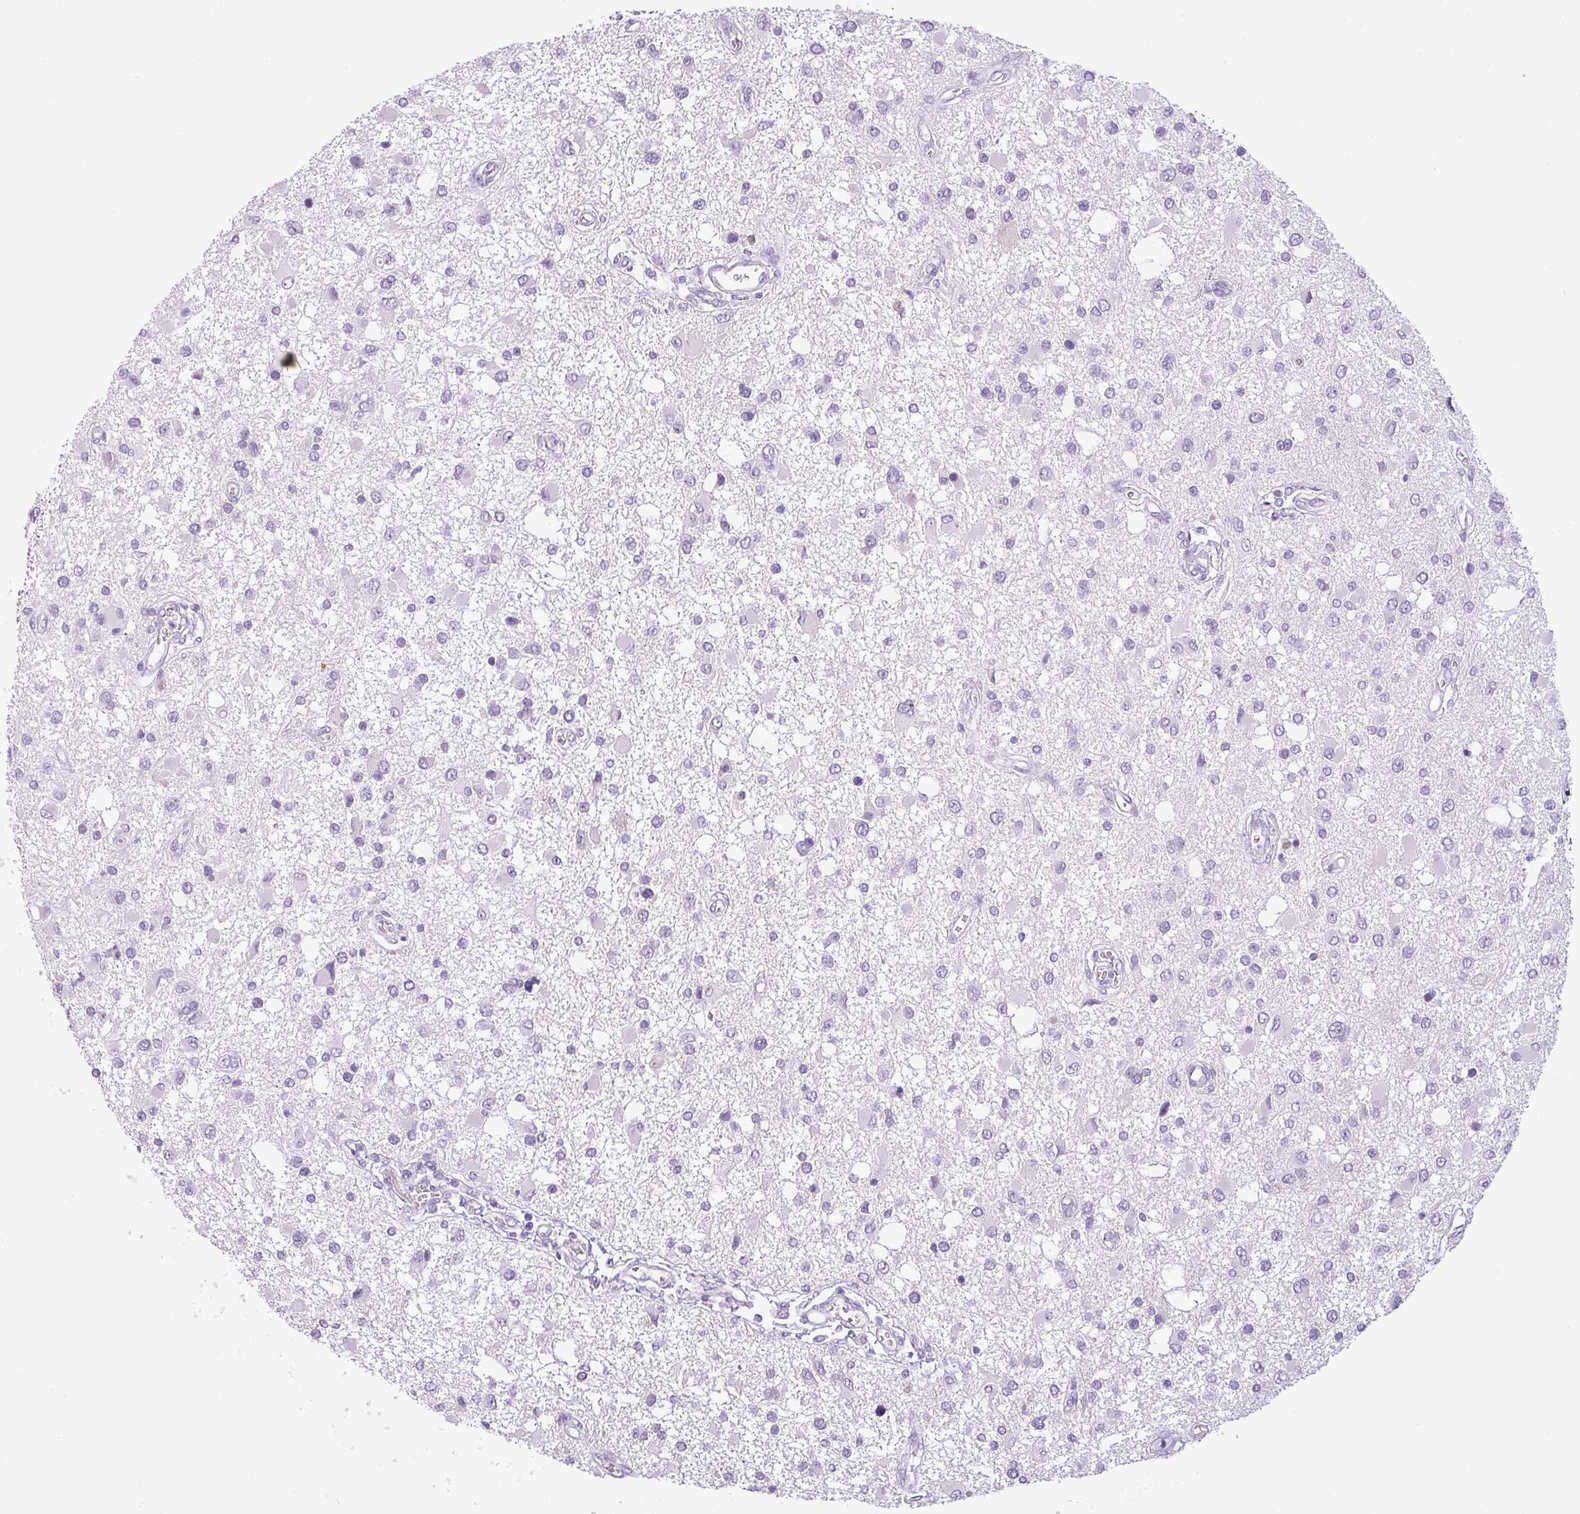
{"staining": {"intensity": "negative", "quantity": "none", "location": "none"}, "tissue": "glioma", "cell_type": "Tumor cells", "image_type": "cancer", "snomed": [{"axis": "morphology", "description": "Glioma, malignant, High grade"}, {"axis": "topography", "description": "Brain"}], "caption": "Micrograph shows no significant protein expression in tumor cells of malignant high-grade glioma.", "gene": "CDH16", "patient": {"sex": "male", "age": 53}}